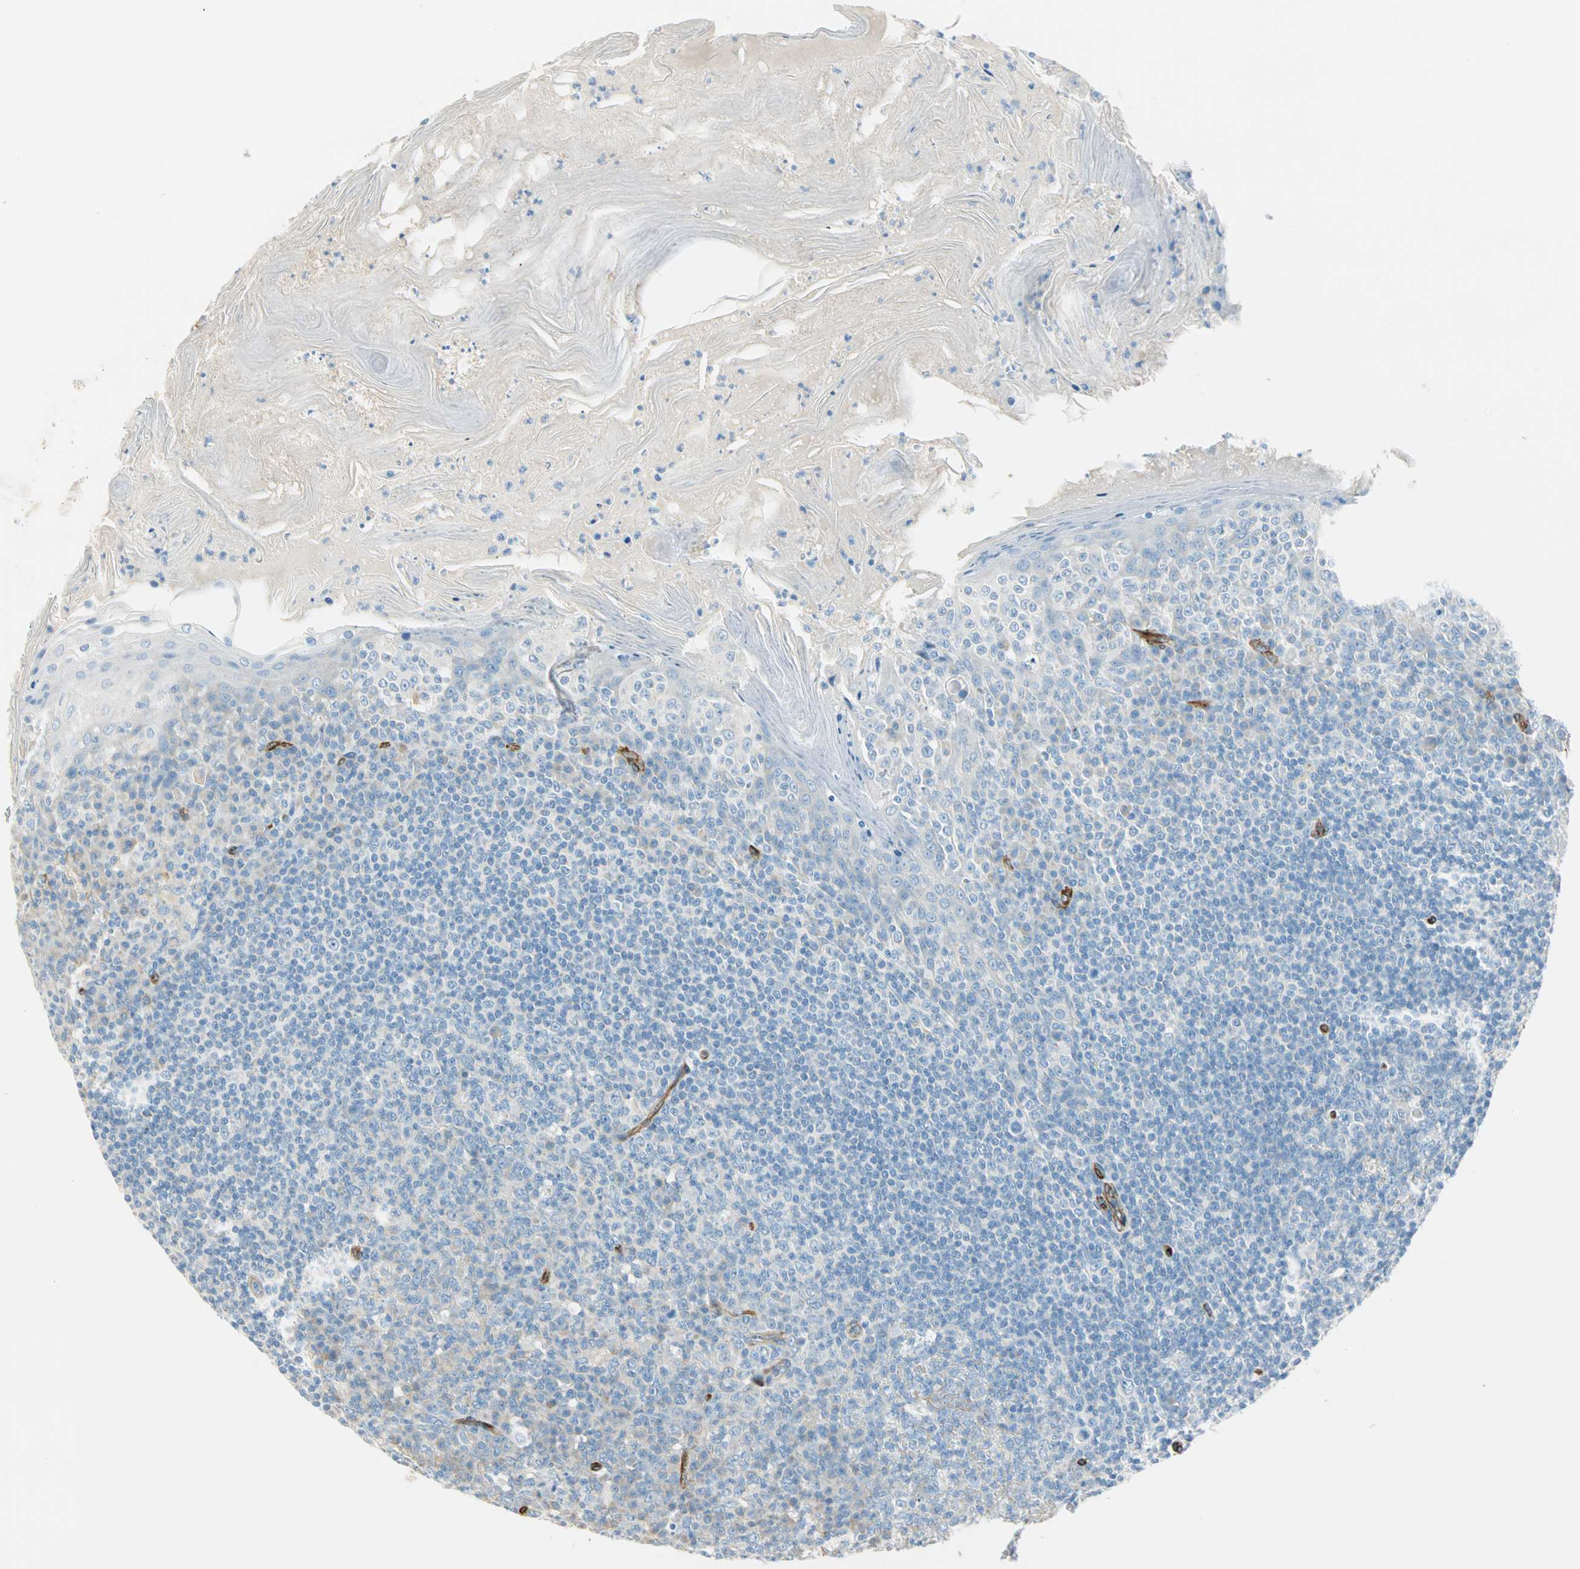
{"staining": {"intensity": "negative", "quantity": "none", "location": "none"}, "tissue": "tonsil", "cell_type": "Germinal center cells", "image_type": "normal", "snomed": [{"axis": "morphology", "description": "Normal tissue, NOS"}, {"axis": "topography", "description": "Tonsil"}], "caption": "Immunohistochemistry micrograph of benign human tonsil stained for a protein (brown), which demonstrates no positivity in germinal center cells. Brightfield microscopy of immunohistochemistry (IHC) stained with DAB (3,3'-diaminobenzidine) (brown) and hematoxylin (blue), captured at high magnification.", "gene": "NES", "patient": {"sex": "male", "age": 31}}